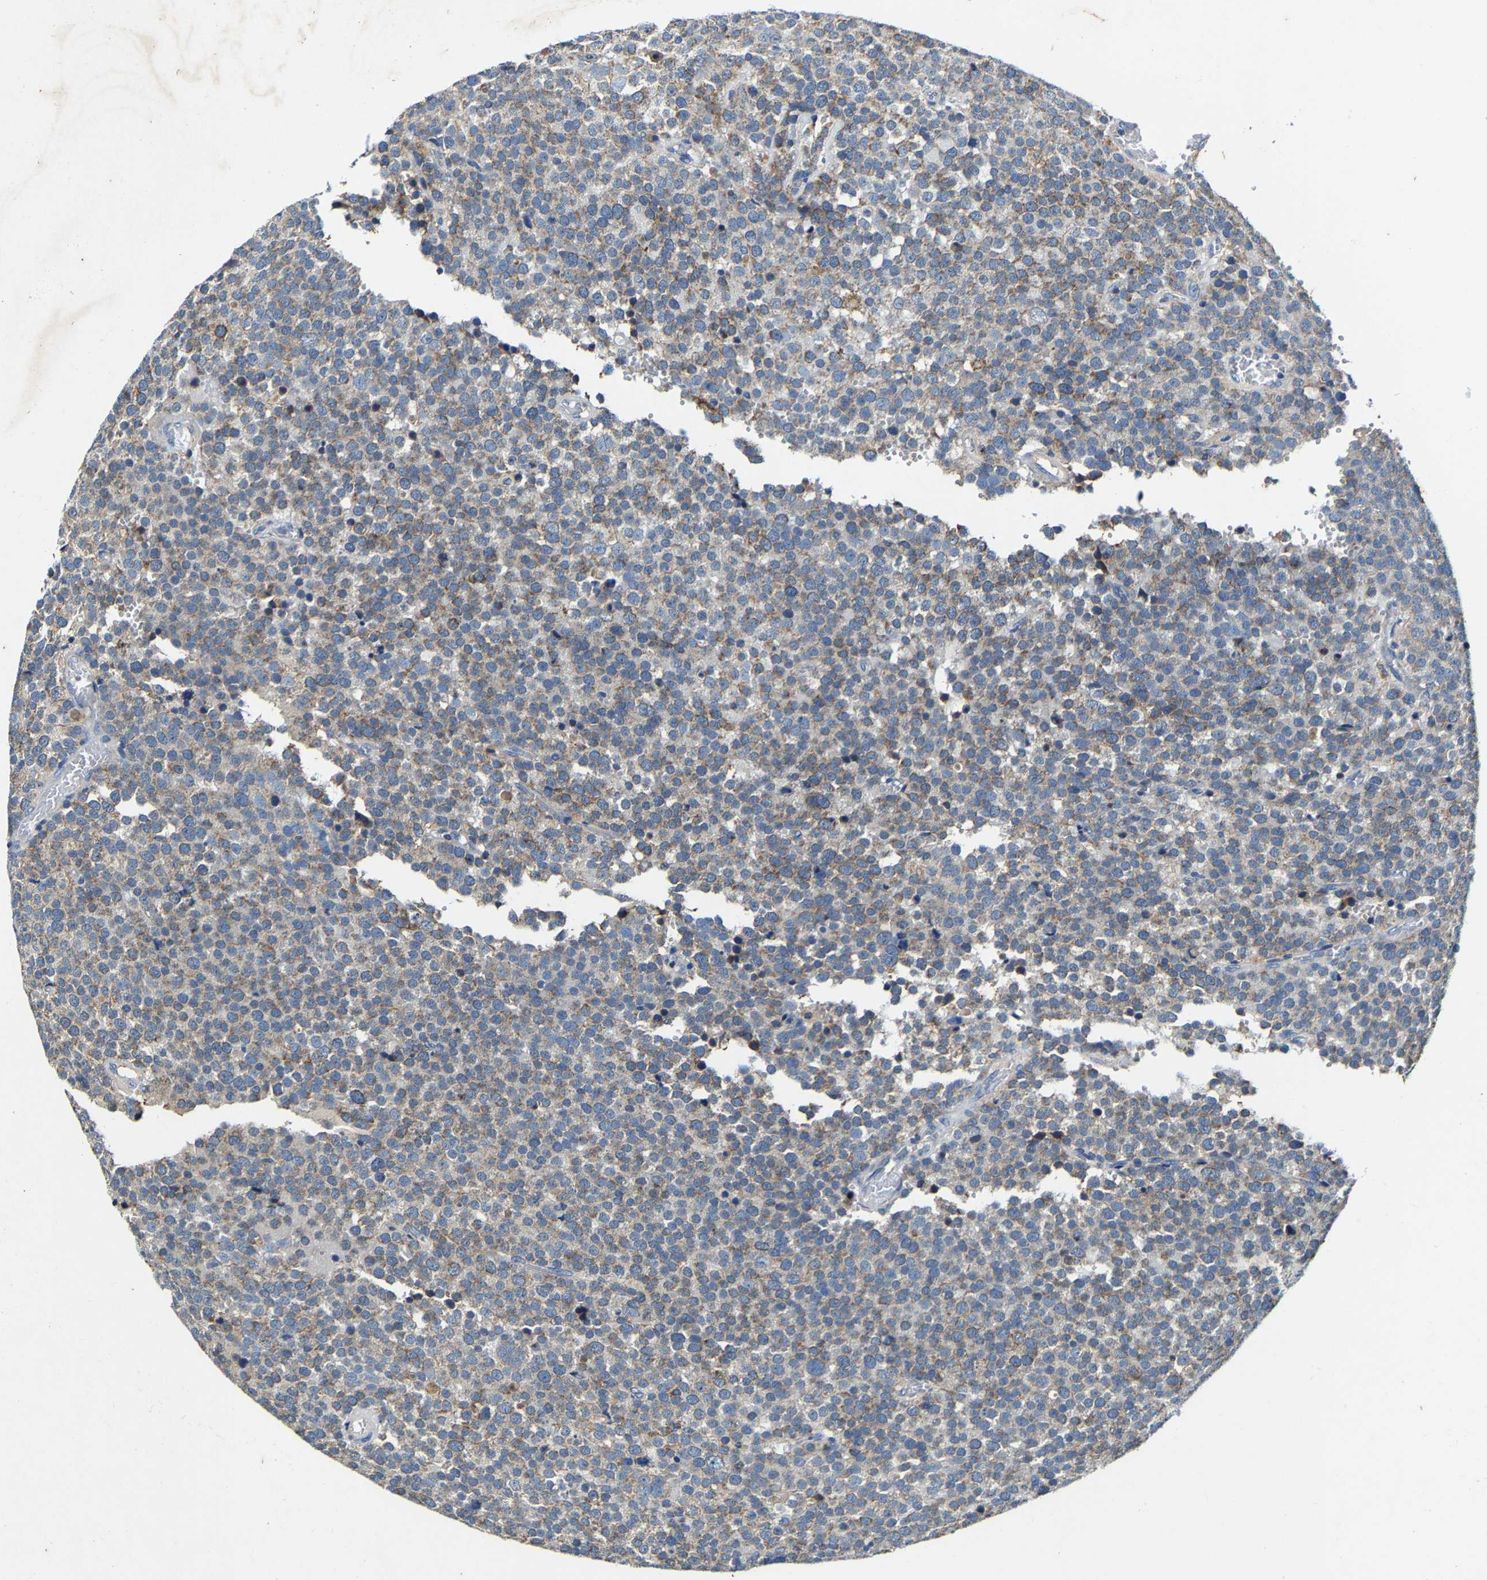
{"staining": {"intensity": "moderate", "quantity": ">75%", "location": "cytoplasmic/membranous"}, "tissue": "testis cancer", "cell_type": "Tumor cells", "image_type": "cancer", "snomed": [{"axis": "morphology", "description": "Normal tissue, NOS"}, {"axis": "morphology", "description": "Seminoma, NOS"}, {"axis": "topography", "description": "Testis"}], "caption": "Immunohistochemical staining of human testis seminoma exhibits moderate cytoplasmic/membranous protein staining in about >75% of tumor cells. (DAB (3,3'-diaminobenzidine) IHC with brightfield microscopy, high magnification).", "gene": "SLC25A25", "patient": {"sex": "male", "age": 71}}